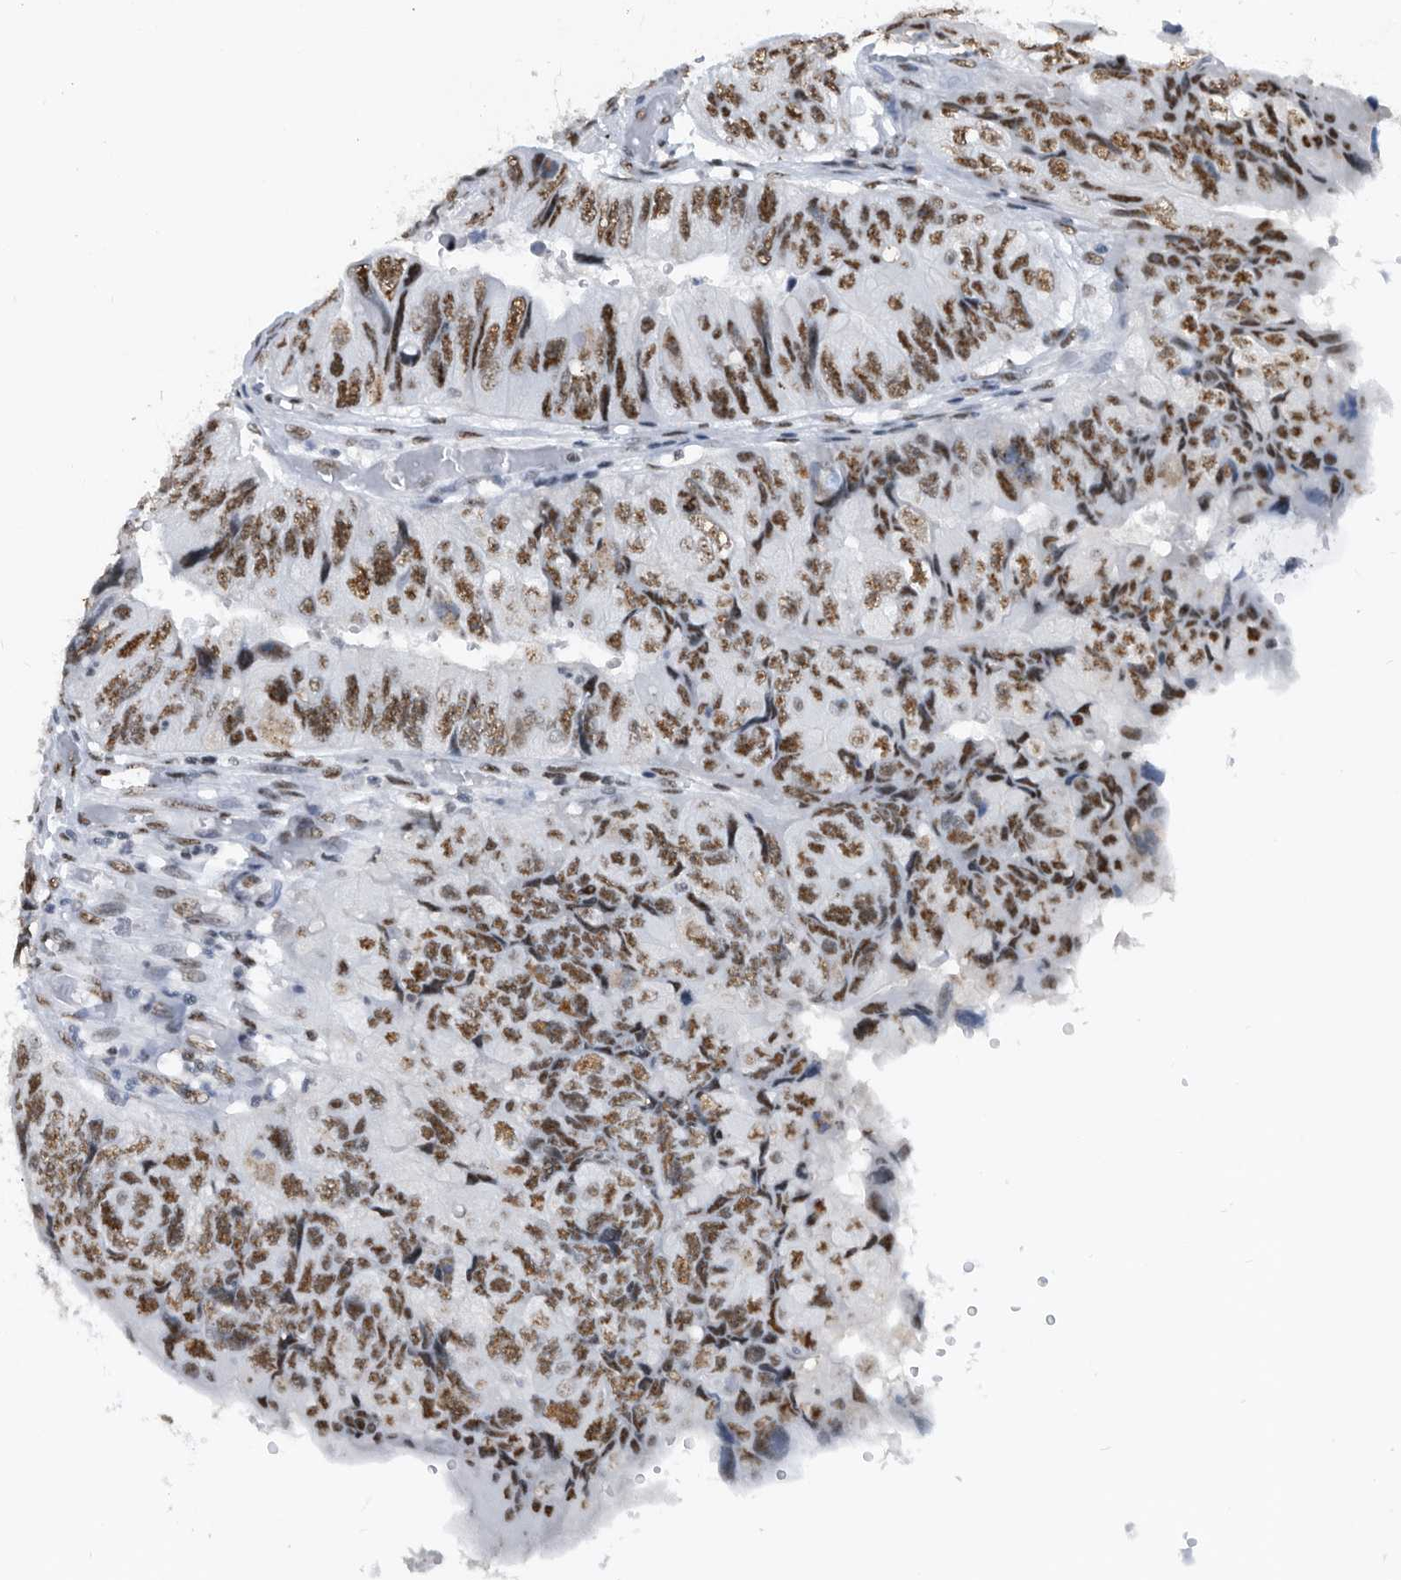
{"staining": {"intensity": "moderate", "quantity": ">75%", "location": "nuclear"}, "tissue": "colorectal cancer", "cell_type": "Tumor cells", "image_type": "cancer", "snomed": [{"axis": "morphology", "description": "Adenocarcinoma, NOS"}, {"axis": "topography", "description": "Rectum"}], "caption": "Colorectal cancer was stained to show a protein in brown. There is medium levels of moderate nuclear staining in about >75% of tumor cells. (brown staining indicates protein expression, while blue staining denotes nuclei).", "gene": "SF3A1", "patient": {"sex": "male", "age": 63}}